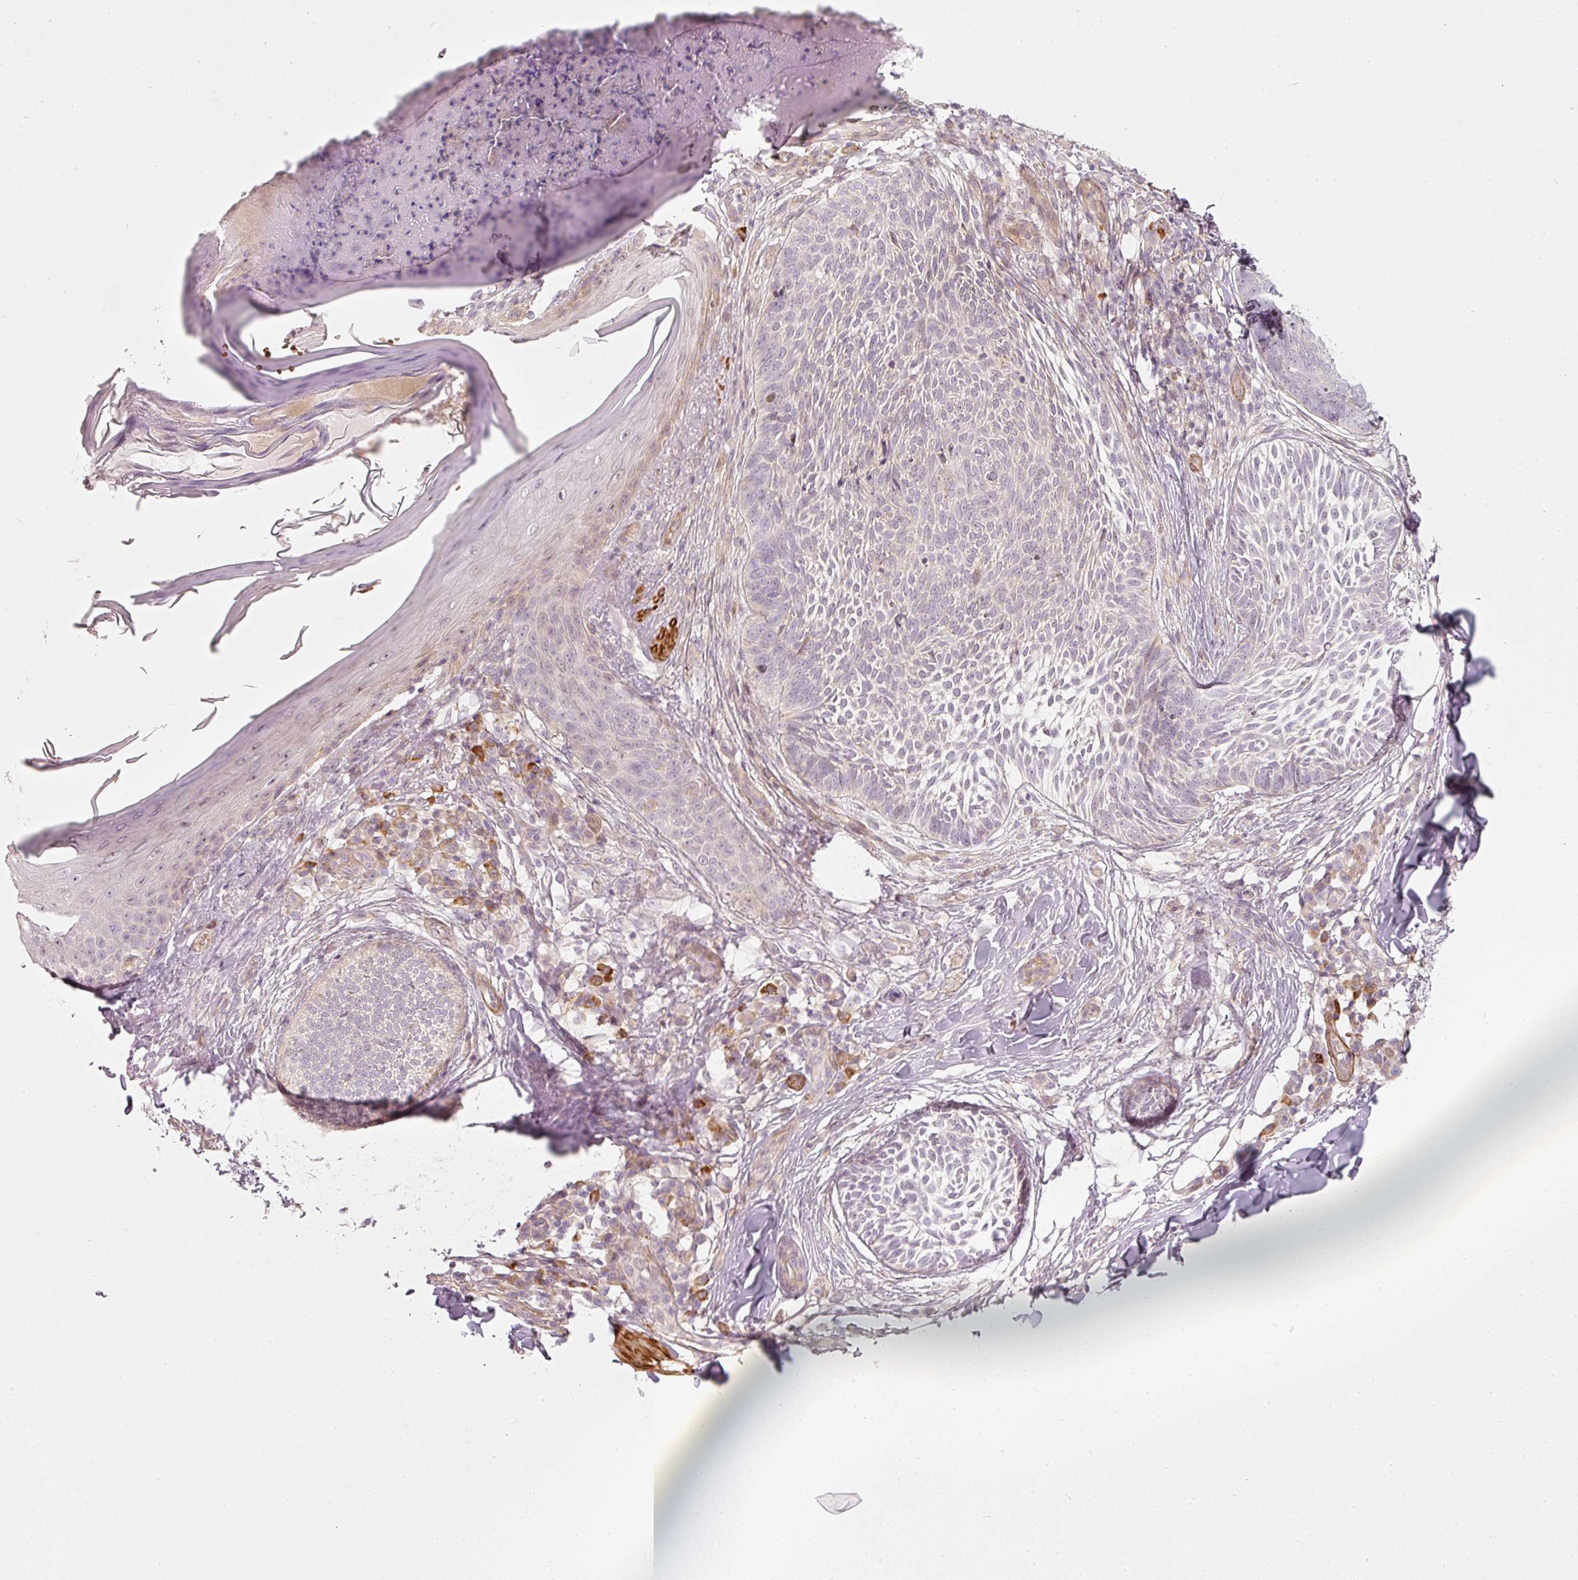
{"staining": {"intensity": "negative", "quantity": "none", "location": "none"}, "tissue": "skin cancer", "cell_type": "Tumor cells", "image_type": "cancer", "snomed": [{"axis": "morphology", "description": "Basal cell carcinoma"}, {"axis": "topography", "description": "Skin"}], "caption": "Tumor cells are negative for protein expression in human basal cell carcinoma (skin).", "gene": "KCNQ1", "patient": {"sex": "female", "age": 61}}